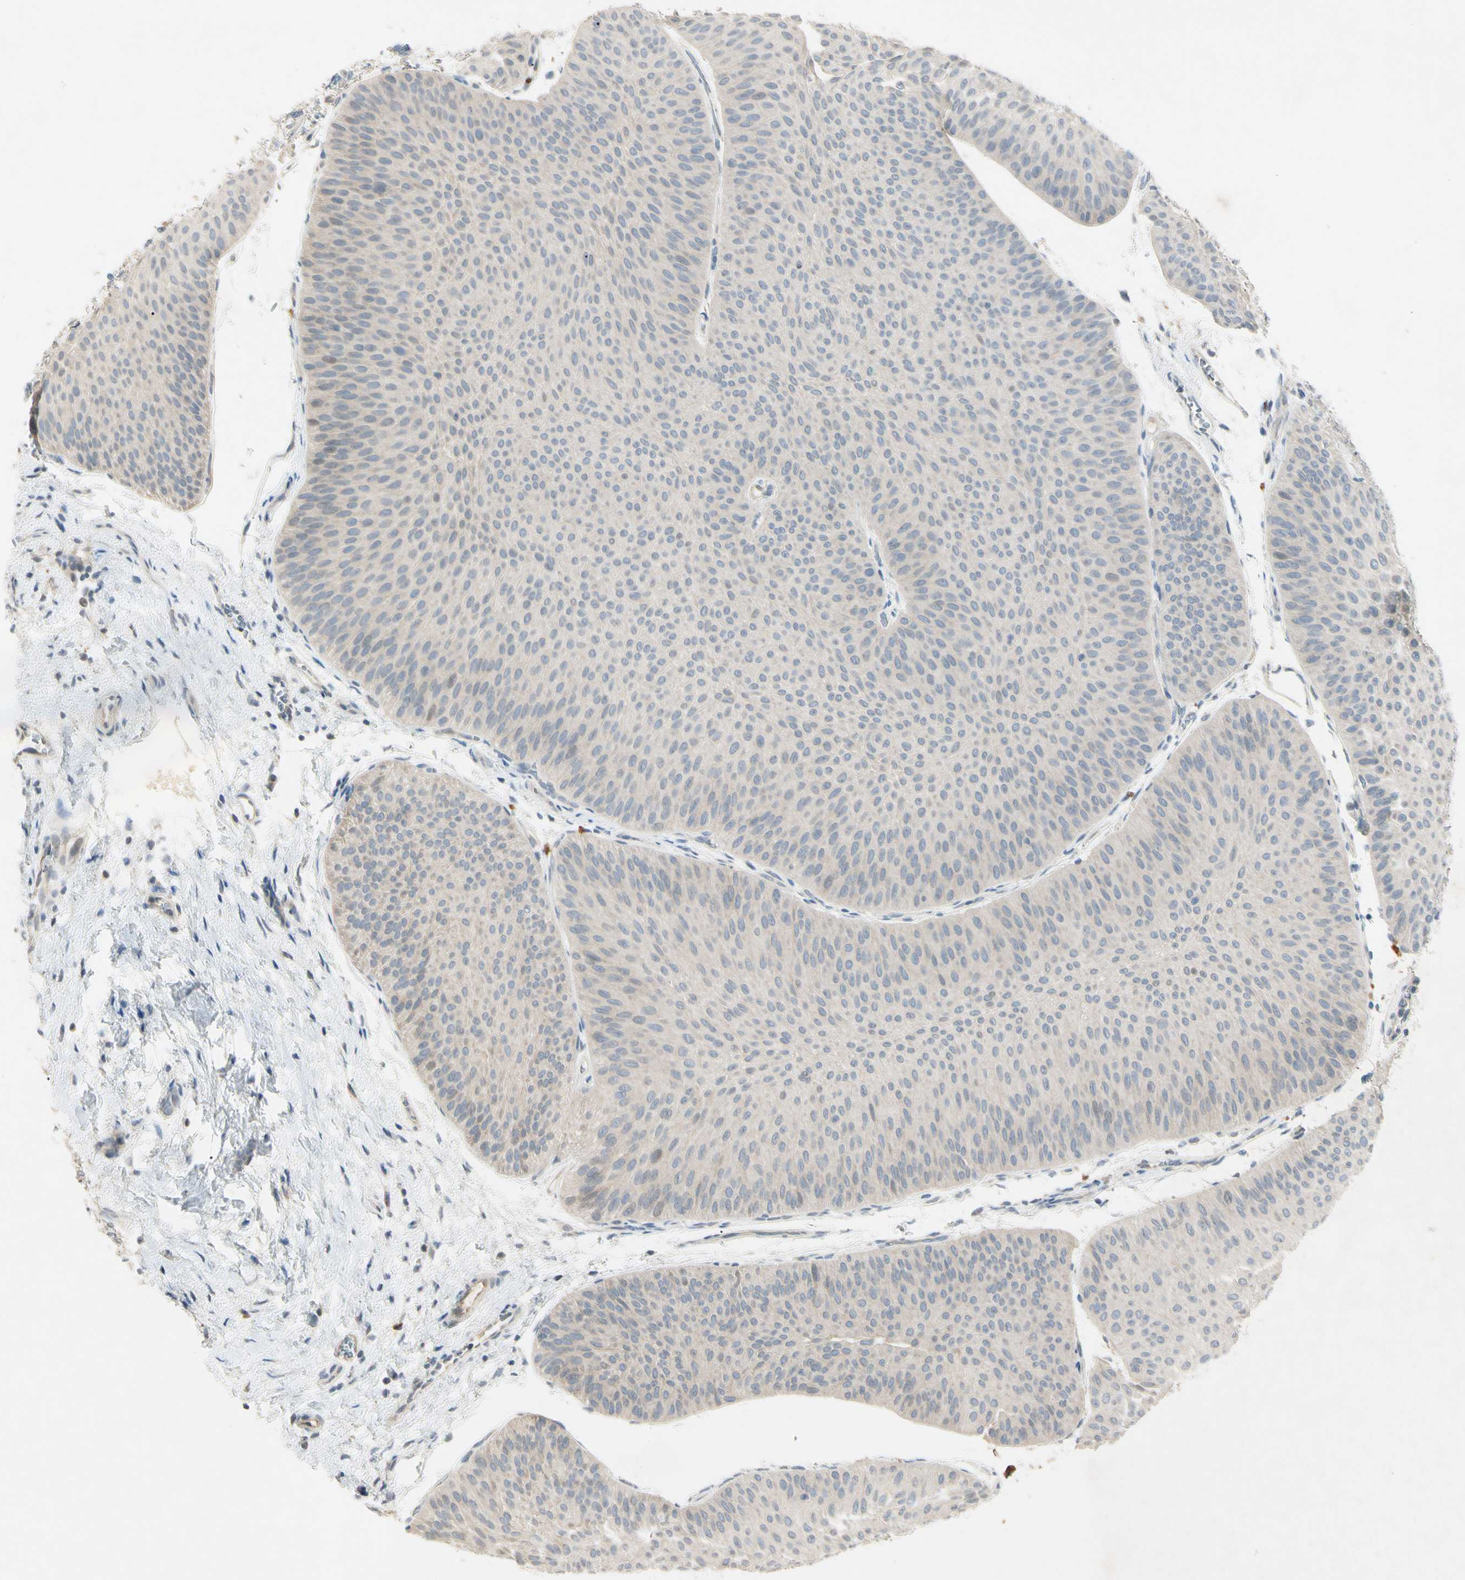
{"staining": {"intensity": "negative", "quantity": "none", "location": "none"}, "tissue": "urothelial cancer", "cell_type": "Tumor cells", "image_type": "cancer", "snomed": [{"axis": "morphology", "description": "Urothelial carcinoma, Low grade"}, {"axis": "topography", "description": "Urinary bladder"}], "caption": "This is a micrograph of immunohistochemistry staining of urothelial cancer, which shows no positivity in tumor cells. (Brightfield microscopy of DAB (3,3'-diaminobenzidine) IHC at high magnification).", "gene": "PRSS21", "patient": {"sex": "female", "age": 60}}